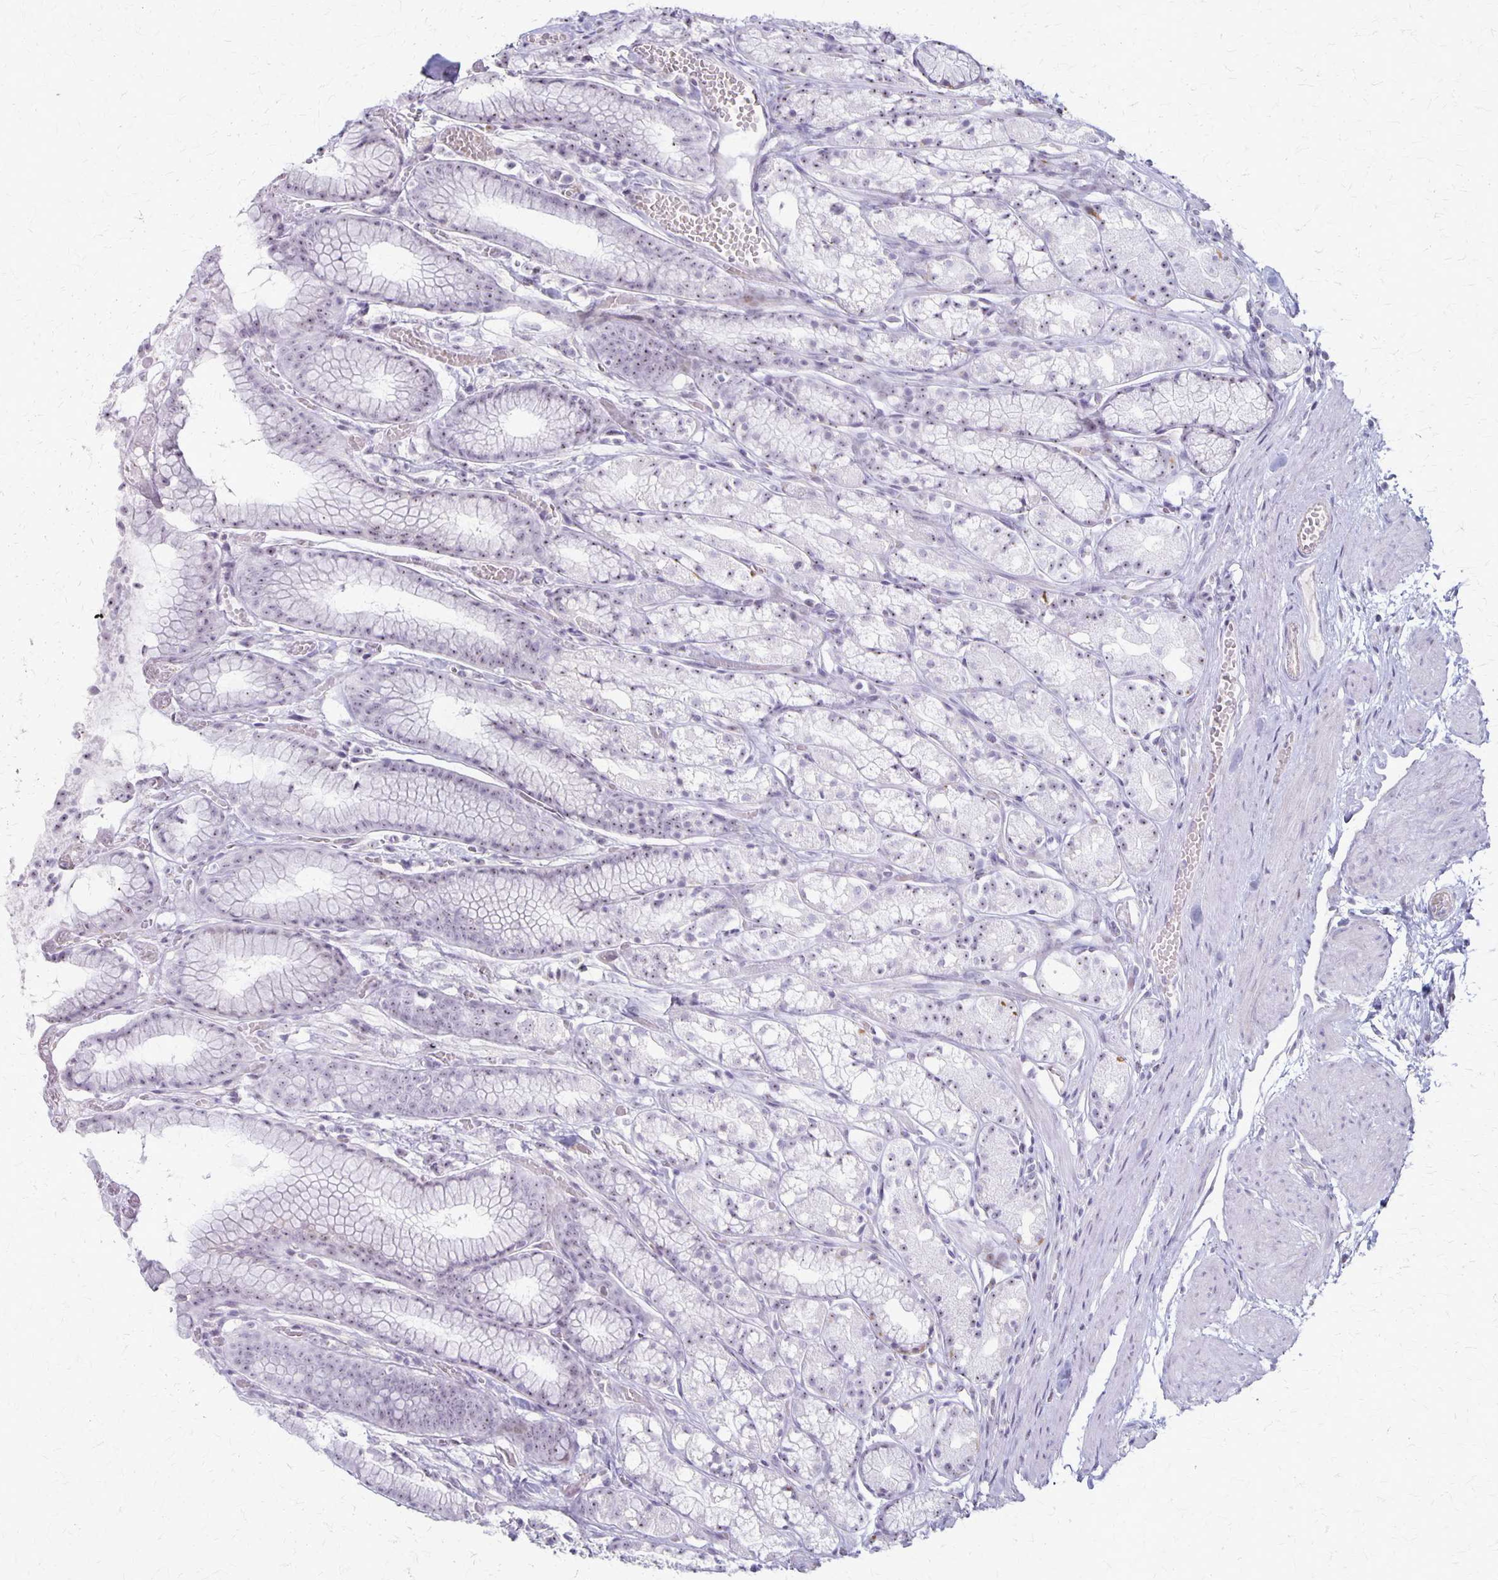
{"staining": {"intensity": "weak", "quantity": "<25%", "location": "nuclear"}, "tissue": "stomach", "cell_type": "Glandular cells", "image_type": "normal", "snomed": [{"axis": "morphology", "description": "Normal tissue, NOS"}, {"axis": "topography", "description": "Smooth muscle"}, {"axis": "topography", "description": "Stomach"}], "caption": "Glandular cells show no significant protein positivity in unremarkable stomach. (Stains: DAB IHC with hematoxylin counter stain, Microscopy: brightfield microscopy at high magnification).", "gene": "DLK2", "patient": {"sex": "male", "age": 70}}